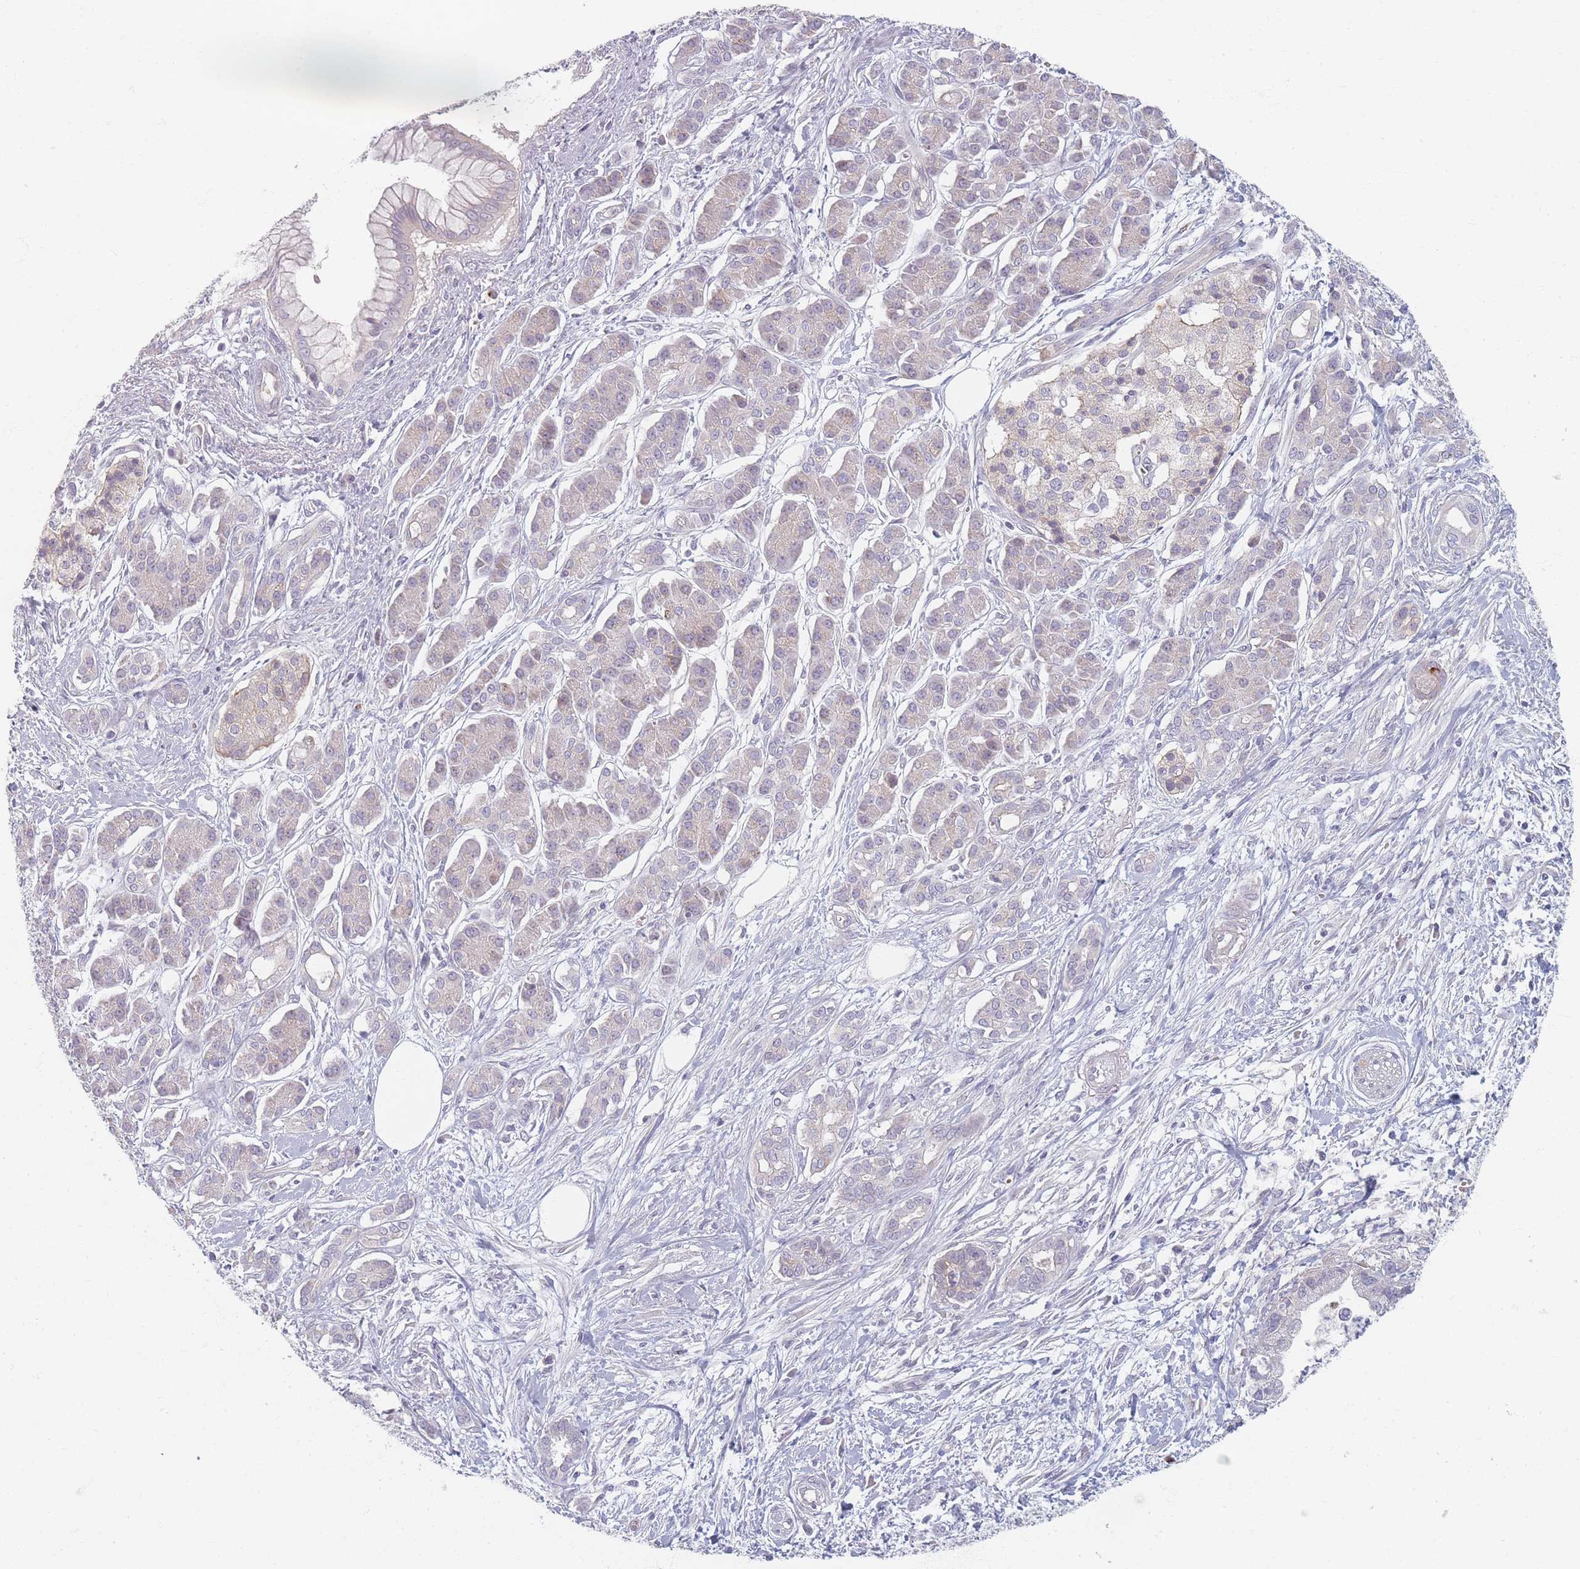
{"staining": {"intensity": "negative", "quantity": "none", "location": "none"}, "tissue": "pancreatic cancer", "cell_type": "Tumor cells", "image_type": "cancer", "snomed": [{"axis": "morphology", "description": "Adenocarcinoma, NOS"}, {"axis": "topography", "description": "Pancreas"}], "caption": "The immunohistochemistry (IHC) photomicrograph has no significant positivity in tumor cells of pancreatic cancer (adenocarcinoma) tissue. (DAB immunohistochemistry (IHC) with hematoxylin counter stain).", "gene": "TMOD1", "patient": {"sex": "male", "age": 69}}